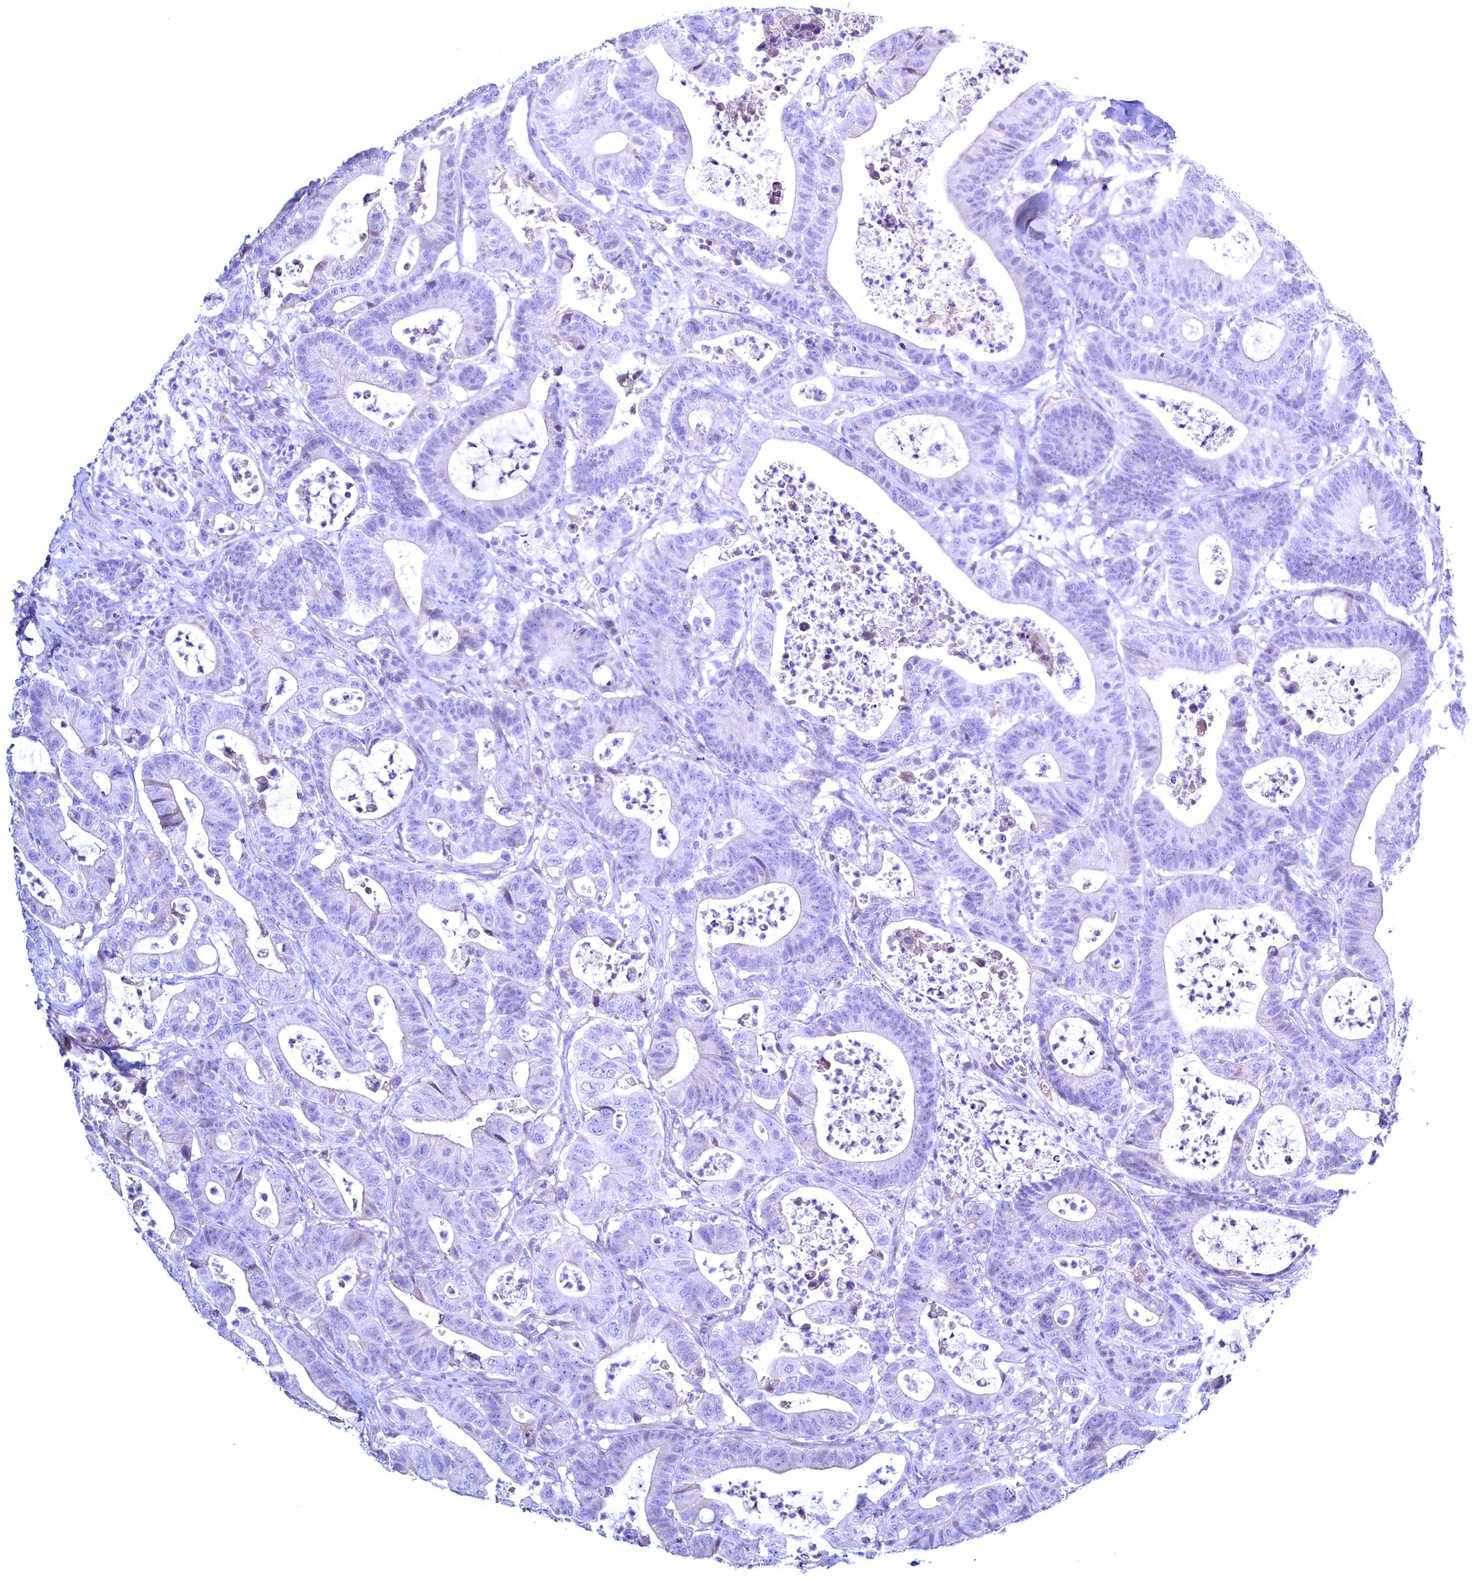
{"staining": {"intensity": "negative", "quantity": "none", "location": "none"}, "tissue": "colorectal cancer", "cell_type": "Tumor cells", "image_type": "cancer", "snomed": [{"axis": "morphology", "description": "Adenocarcinoma, NOS"}, {"axis": "topography", "description": "Colon"}], "caption": "This is an immunohistochemistry photomicrograph of human colorectal adenocarcinoma. There is no positivity in tumor cells.", "gene": "MAP1LC3A", "patient": {"sex": "female", "age": 84}}